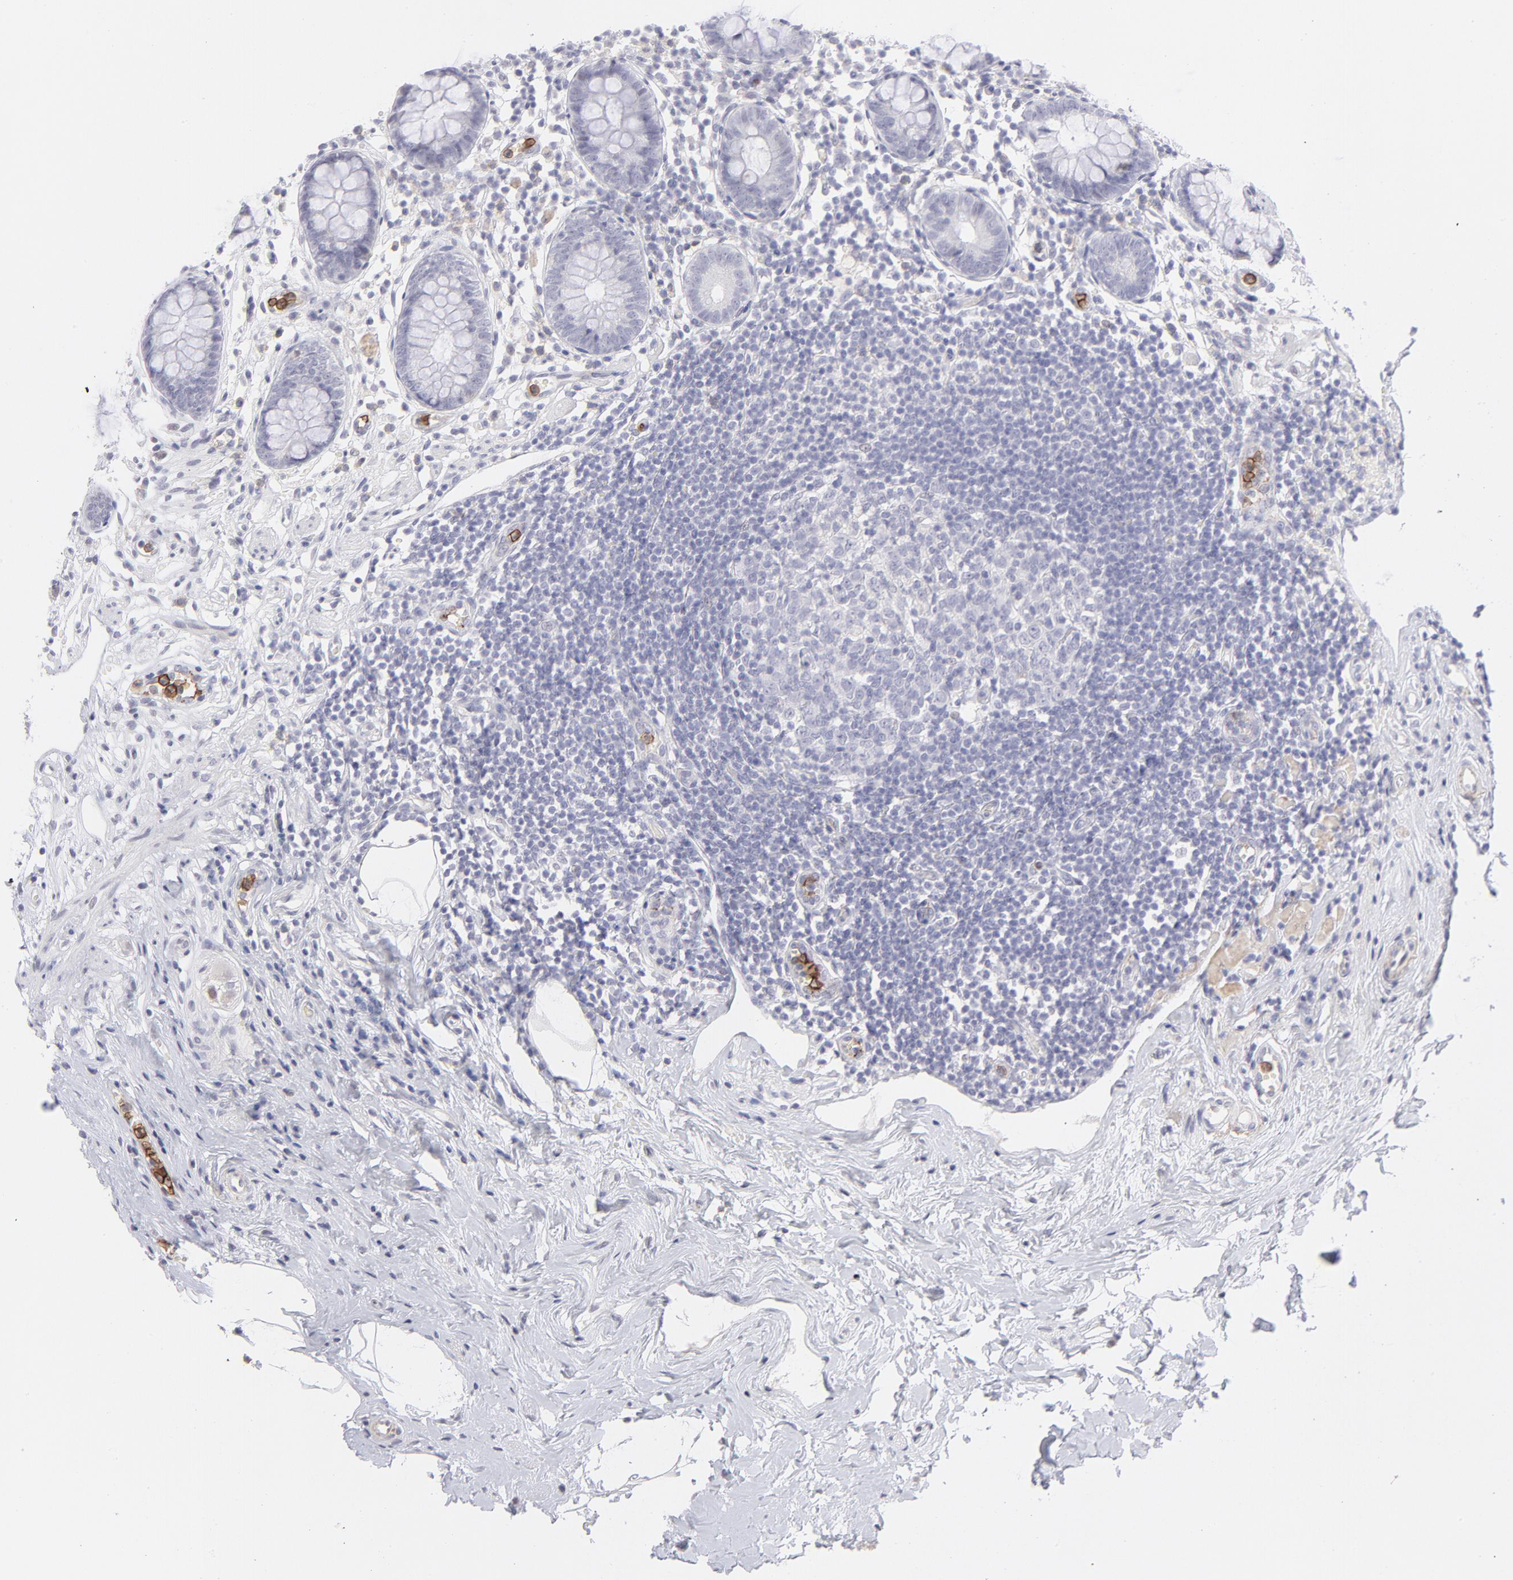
{"staining": {"intensity": "negative", "quantity": "none", "location": "none"}, "tissue": "appendix", "cell_type": "Glandular cells", "image_type": "normal", "snomed": [{"axis": "morphology", "description": "Normal tissue, NOS"}, {"axis": "topography", "description": "Appendix"}], "caption": "The image displays no staining of glandular cells in normal appendix. (Immunohistochemistry, brightfield microscopy, high magnification).", "gene": "LTB4R", "patient": {"sex": "male", "age": 38}}